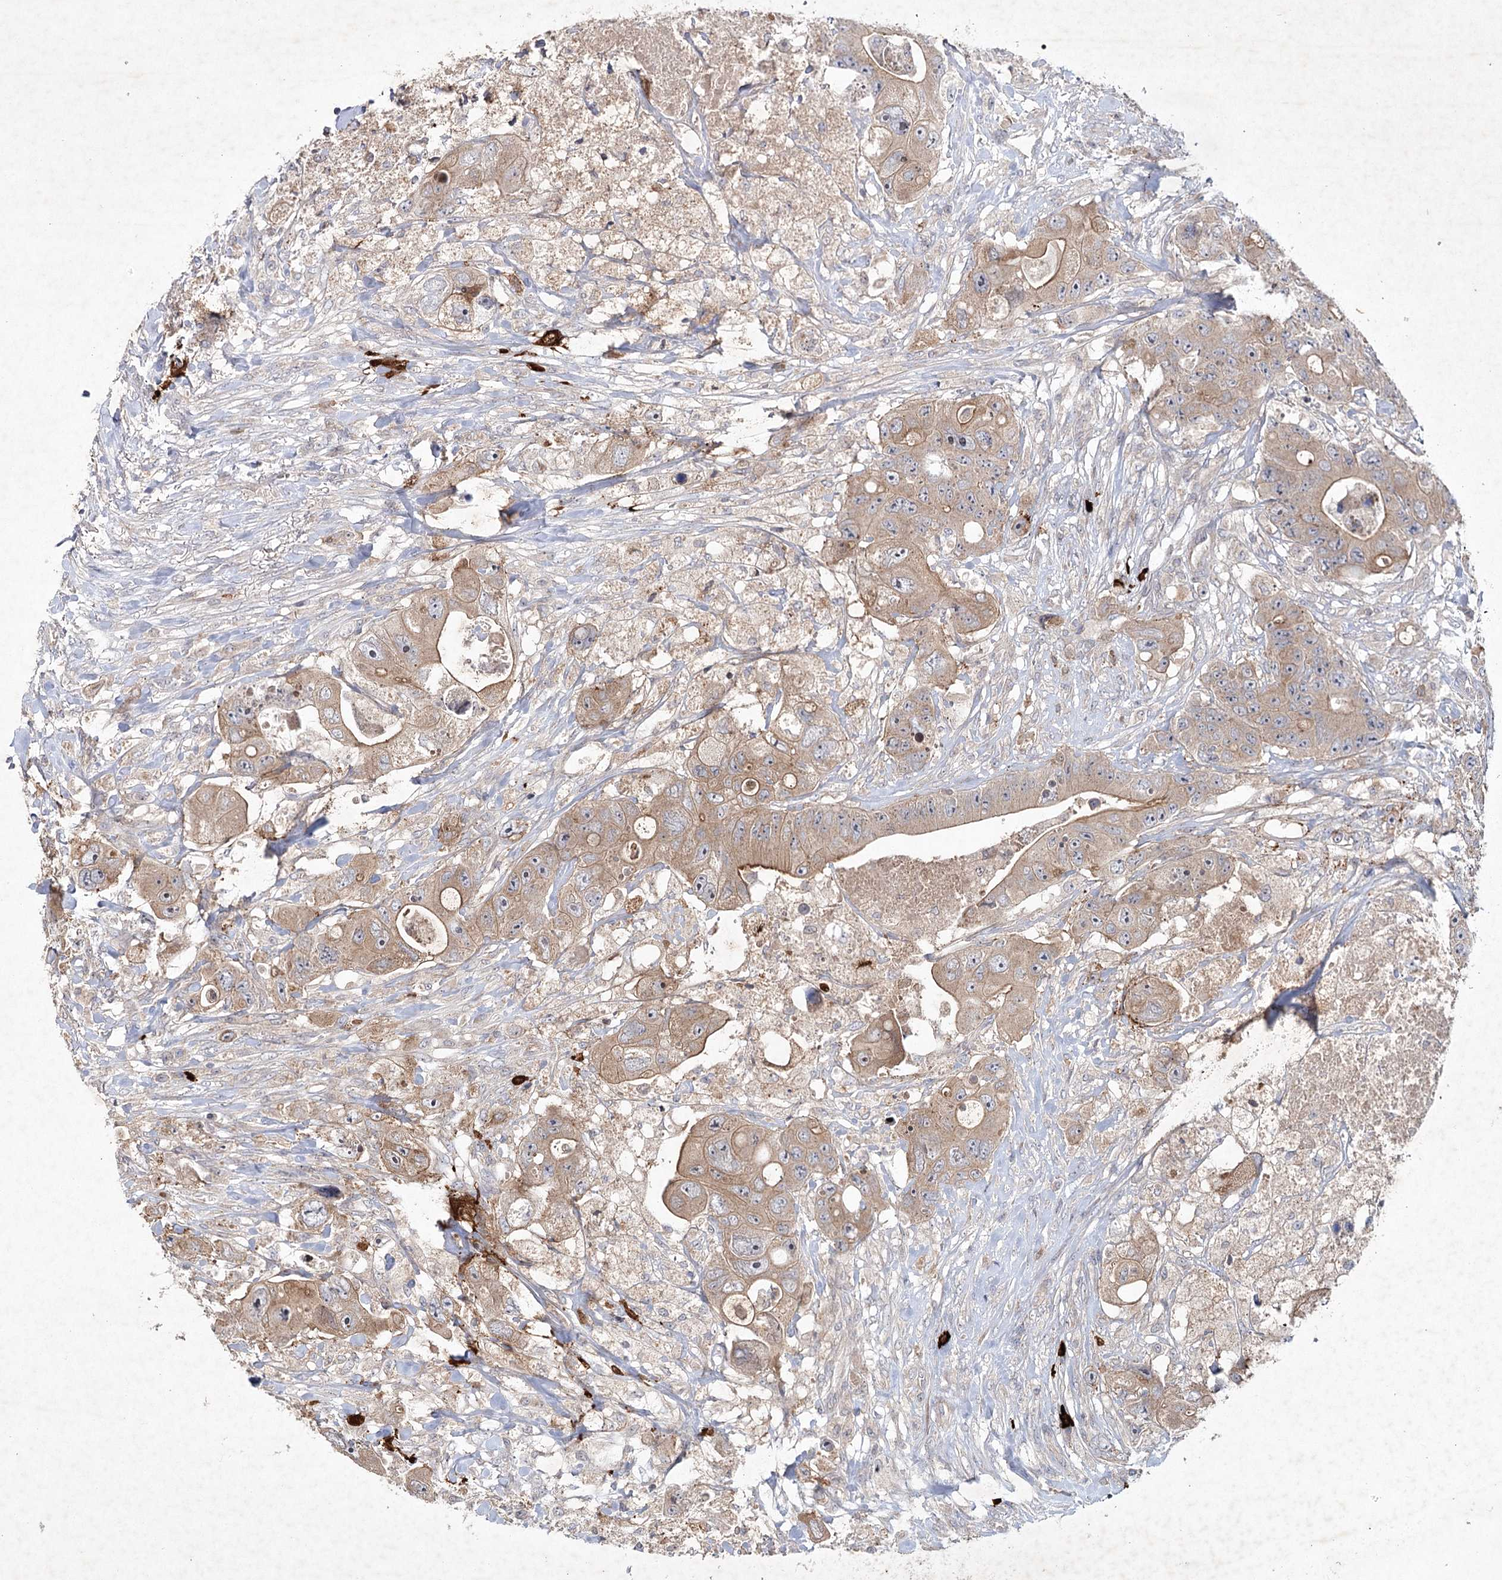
{"staining": {"intensity": "moderate", "quantity": ">75%", "location": "cytoplasmic/membranous"}, "tissue": "colorectal cancer", "cell_type": "Tumor cells", "image_type": "cancer", "snomed": [{"axis": "morphology", "description": "Adenocarcinoma, NOS"}, {"axis": "topography", "description": "Colon"}], "caption": "A micrograph of human colorectal cancer stained for a protein shows moderate cytoplasmic/membranous brown staining in tumor cells.", "gene": "MAP3K13", "patient": {"sex": "female", "age": 46}}